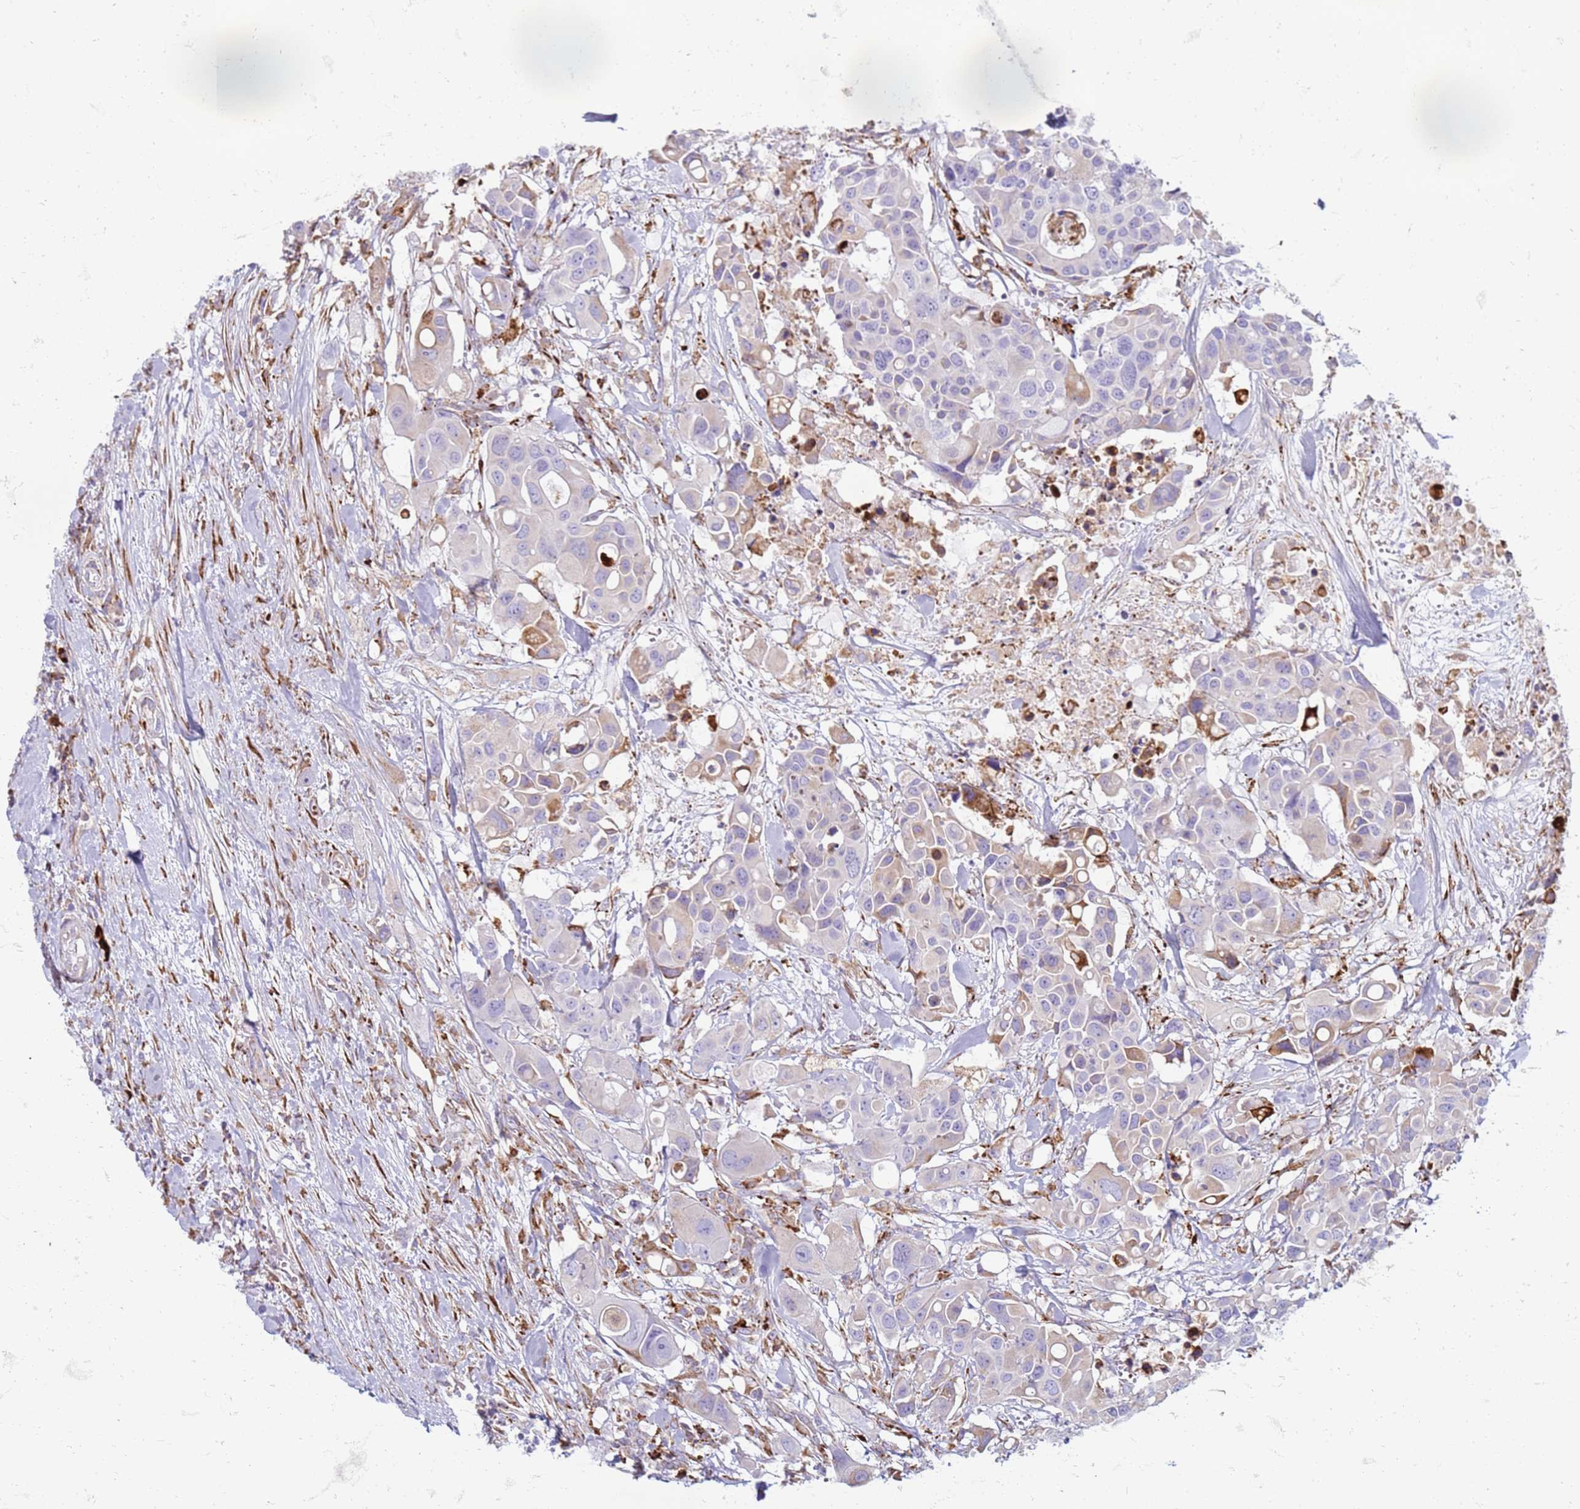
{"staining": {"intensity": "weak", "quantity": "<25%", "location": "cytoplasmic/membranous"}, "tissue": "colorectal cancer", "cell_type": "Tumor cells", "image_type": "cancer", "snomed": [{"axis": "morphology", "description": "Adenocarcinoma, NOS"}, {"axis": "topography", "description": "Colon"}], "caption": "An image of human colorectal cancer (adenocarcinoma) is negative for staining in tumor cells.", "gene": "PDK3", "patient": {"sex": "male", "age": 77}}